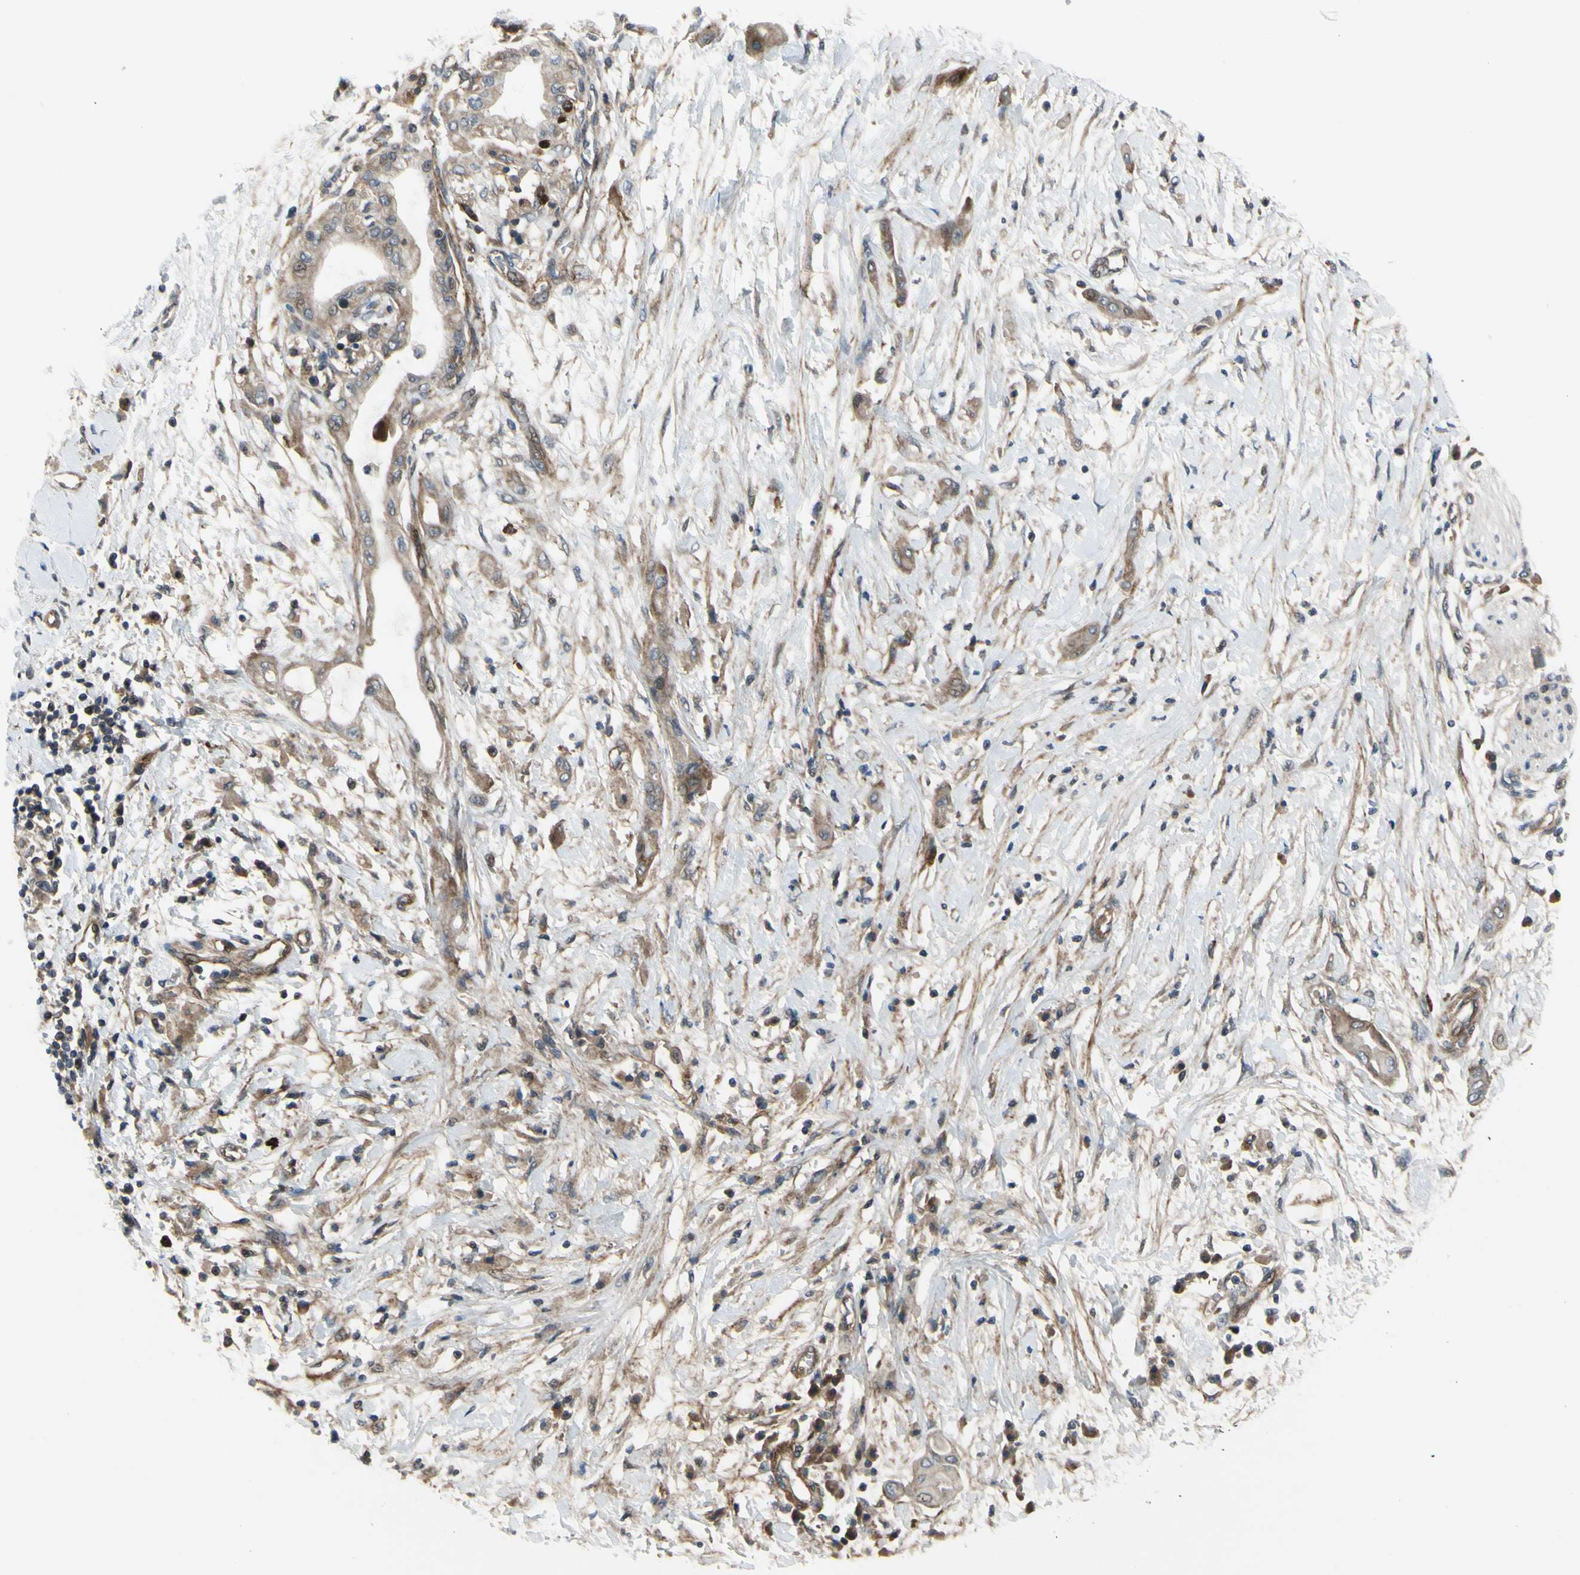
{"staining": {"intensity": "moderate", "quantity": ">75%", "location": "cytoplasmic/membranous,nuclear"}, "tissue": "pancreatic cancer", "cell_type": "Tumor cells", "image_type": "cancer", "snomed": [{"axis": "morphology", "description": "Adenocarcinoma, NOS"}, {"axis": "morphology", "description": "Adenocarcinoma, metastatic, NOS"}, {"axis": "topography", "description": "Lymph node"}, {"axis": "topography", "description": "Pancreas"}, {"axis": "topography", "description": "Duodenum"}], "caption": "Immunohistochemistry of pancreatic cancer (metastatic adenocarcinoma) demonstrates medium levels of moderate cytoplasmic/membranous and nuclear positivity in about >75% of tumor cells. The protein is shown in brown color, while the nuclei are stained blue.", "gene": "COMMD9", "patient": {"sex": "female", "age": 64}}